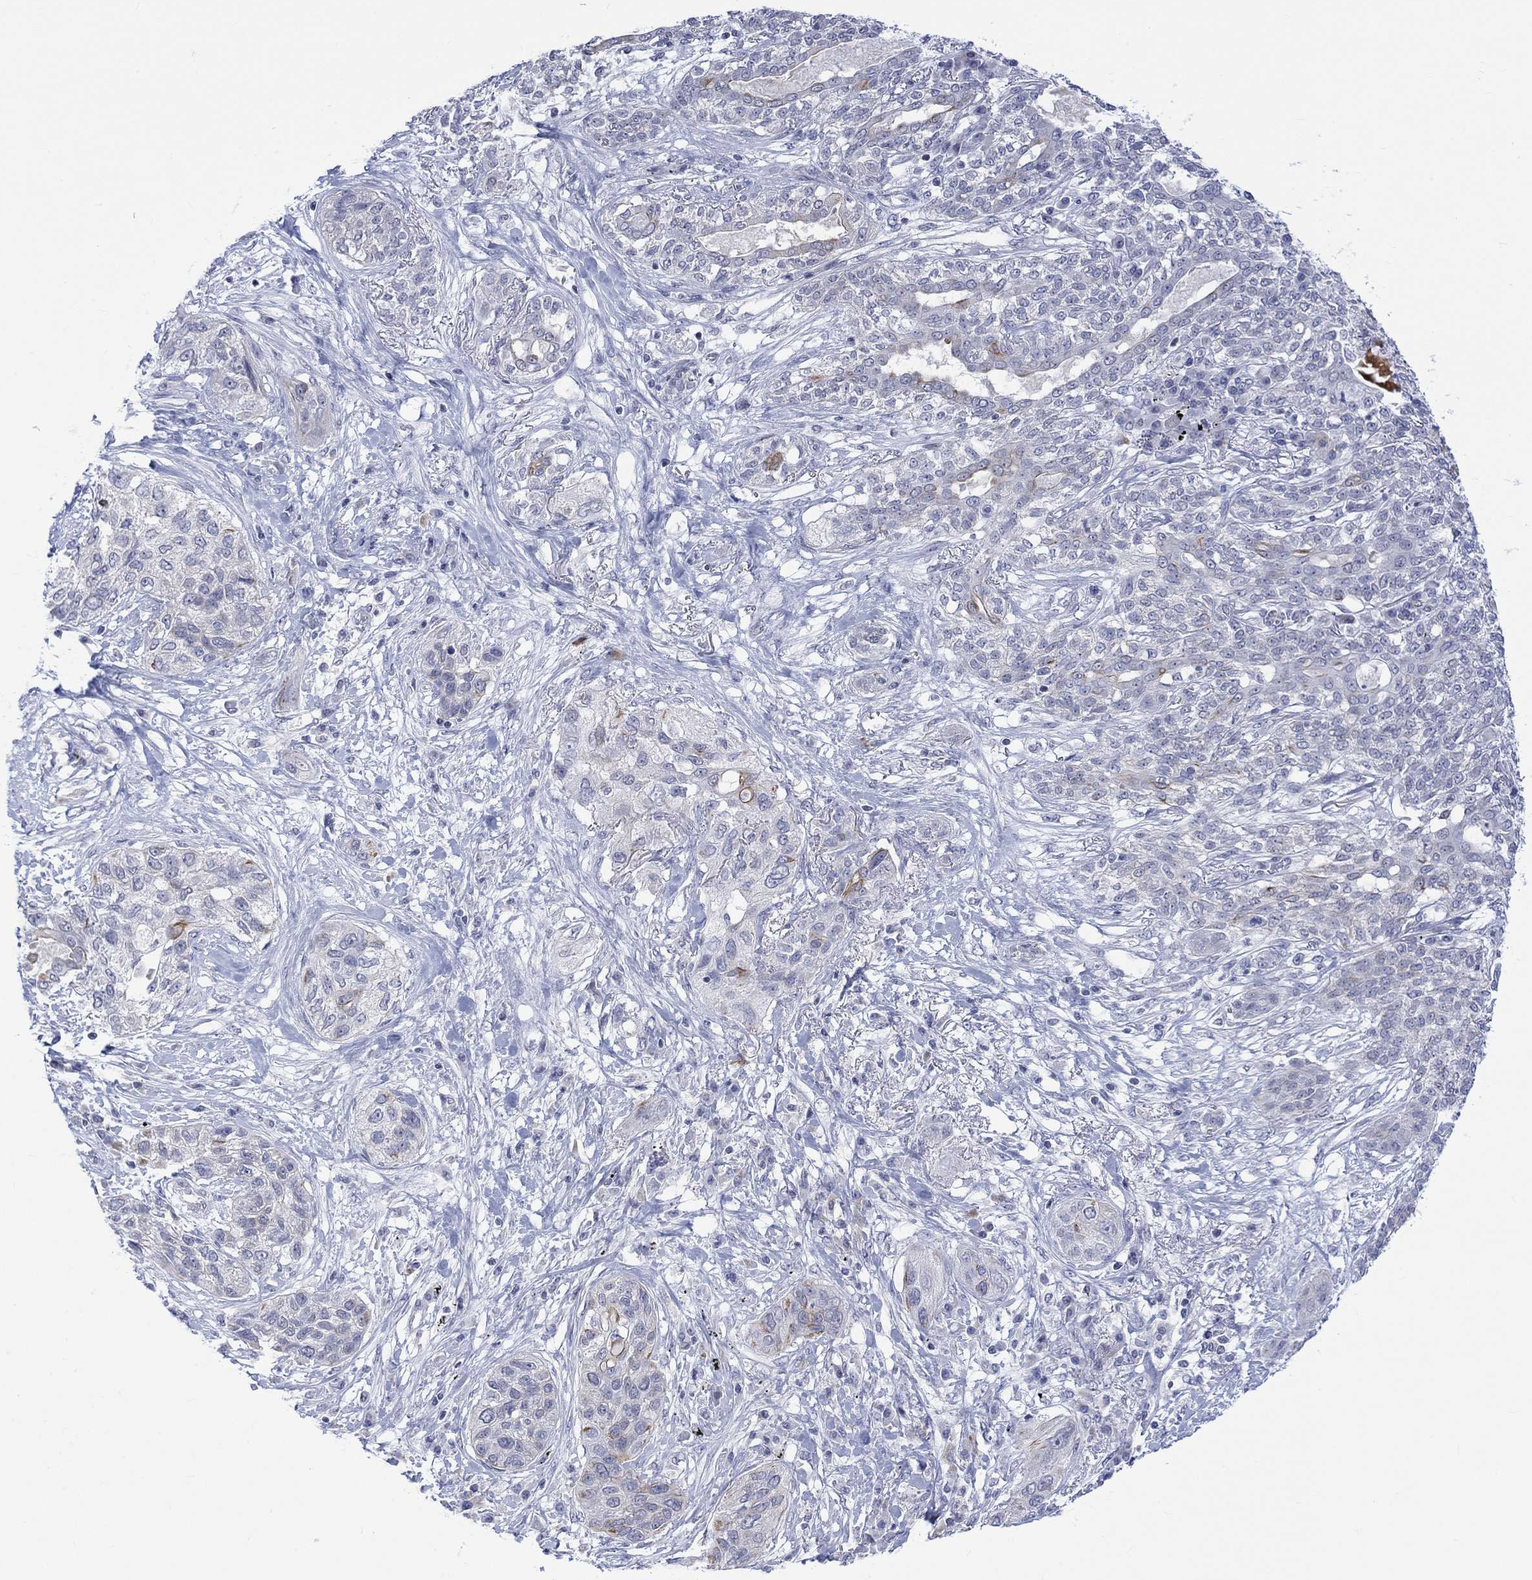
{"staining": {"intensity": "moderate", "quantity": "<25%", "location": "cytoplasmic/membranous"}, "tissue": "lung cancer", "cell_type": "Tumor cells", "image_type": "cancer", "snomed": [{"axis": "morphology", "description": "Squamous cell carcinoma, NOS"}, {"axis": "topography", "description": "Lung"}], "caption": "A low amount of moderate cytoplasmic/membranous staining is present in approximately <25% of tumor cells in lung cancer tissue. The protein of interest is shown in brown color, while the nuclei are stained blue.", "gene": "DCX", "patient": {"sex": "female", "age": 70}}